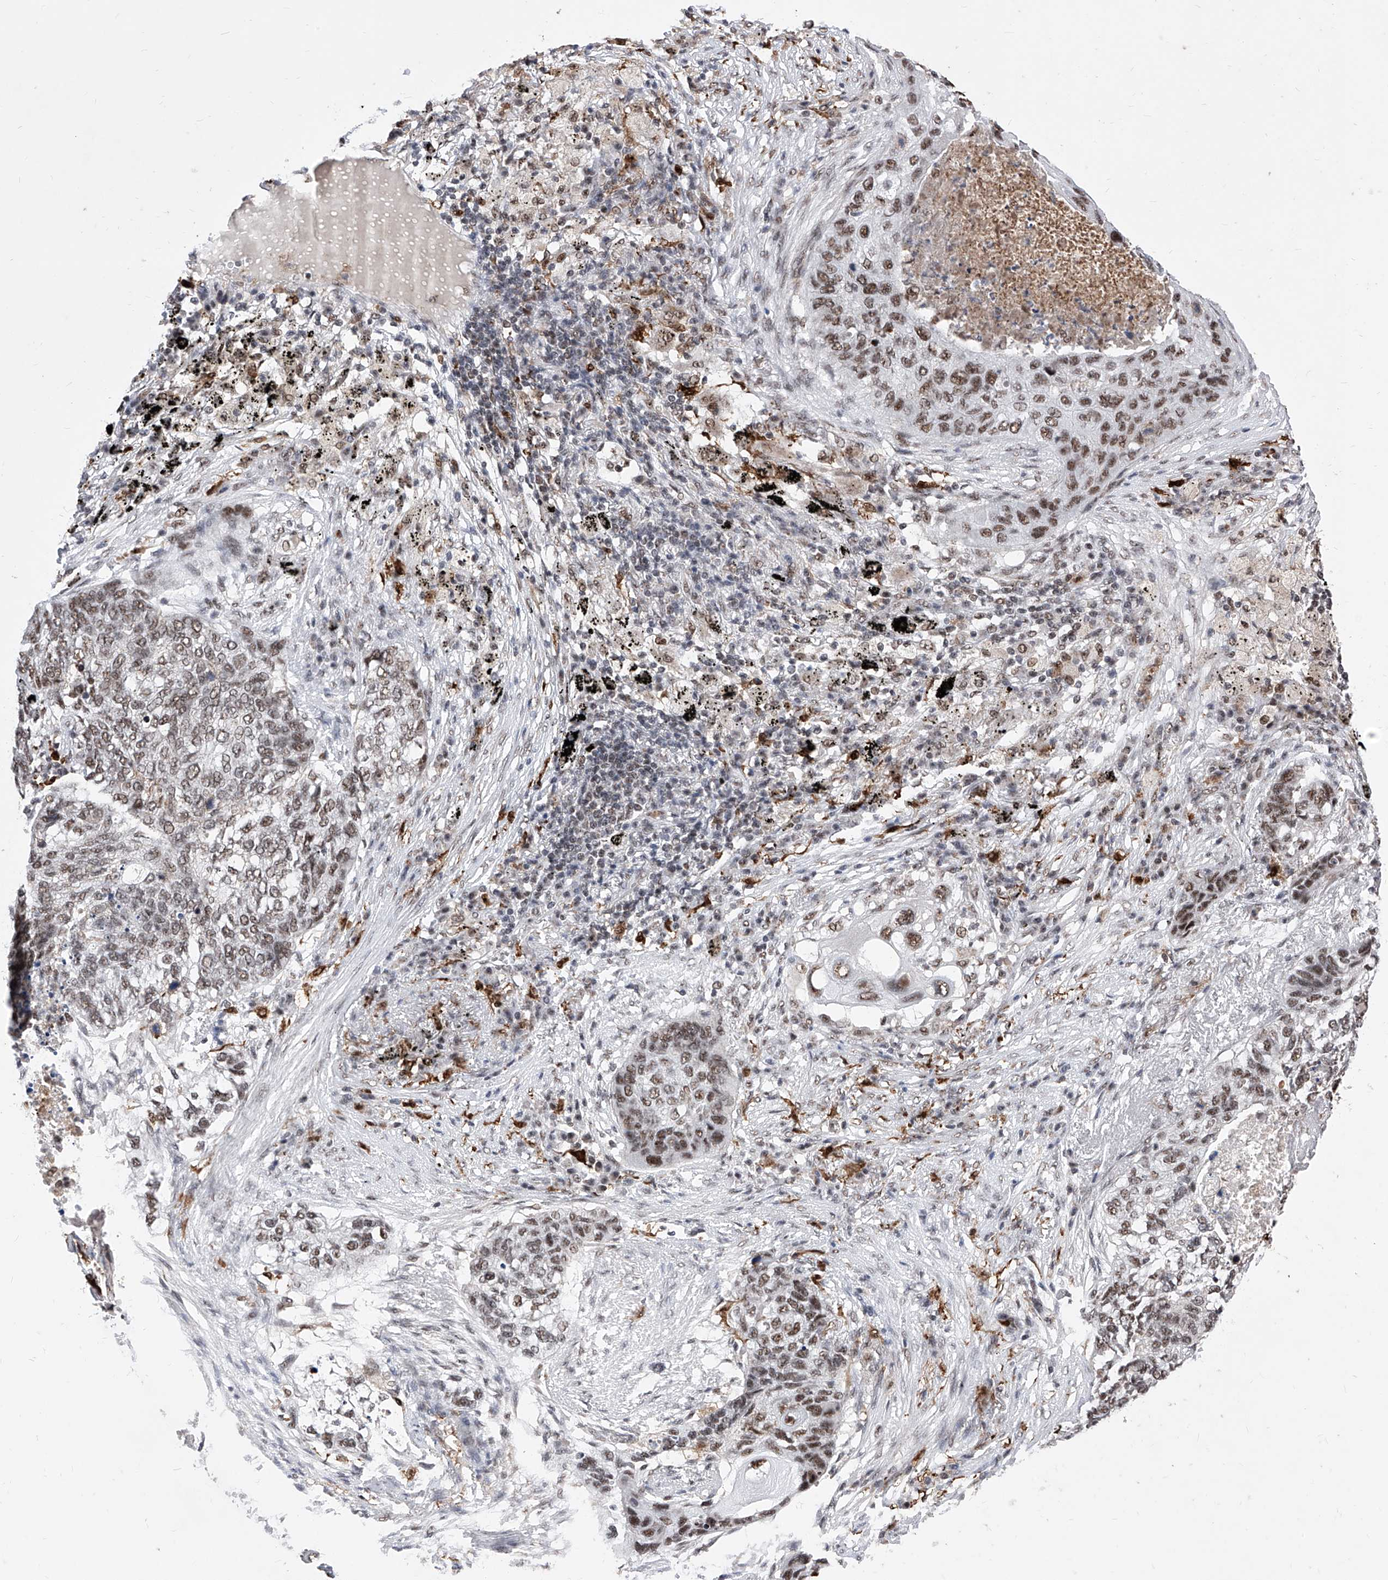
{"staining": {"intensity": "moderate", "quantity": ">75%", "location": "nuclear"}, "tissue": "lung cancer", "cell_type": "Tumor cells", "image_type": "cancer", "snomed": [{"axis": "morphology", "description": "Squamous cell carcinoma, NOS"}, {"axis": "topography", "description": "Lung"}], "caption": "Protein staining by IHC demonstrates moderate nuclear staining in about >75% of tumor cells in squamous cell carcinoma (lung). Nuclei are stained in blue.", "gene": "PHF5A", "patient": {"sex": "female", "age": 63}}